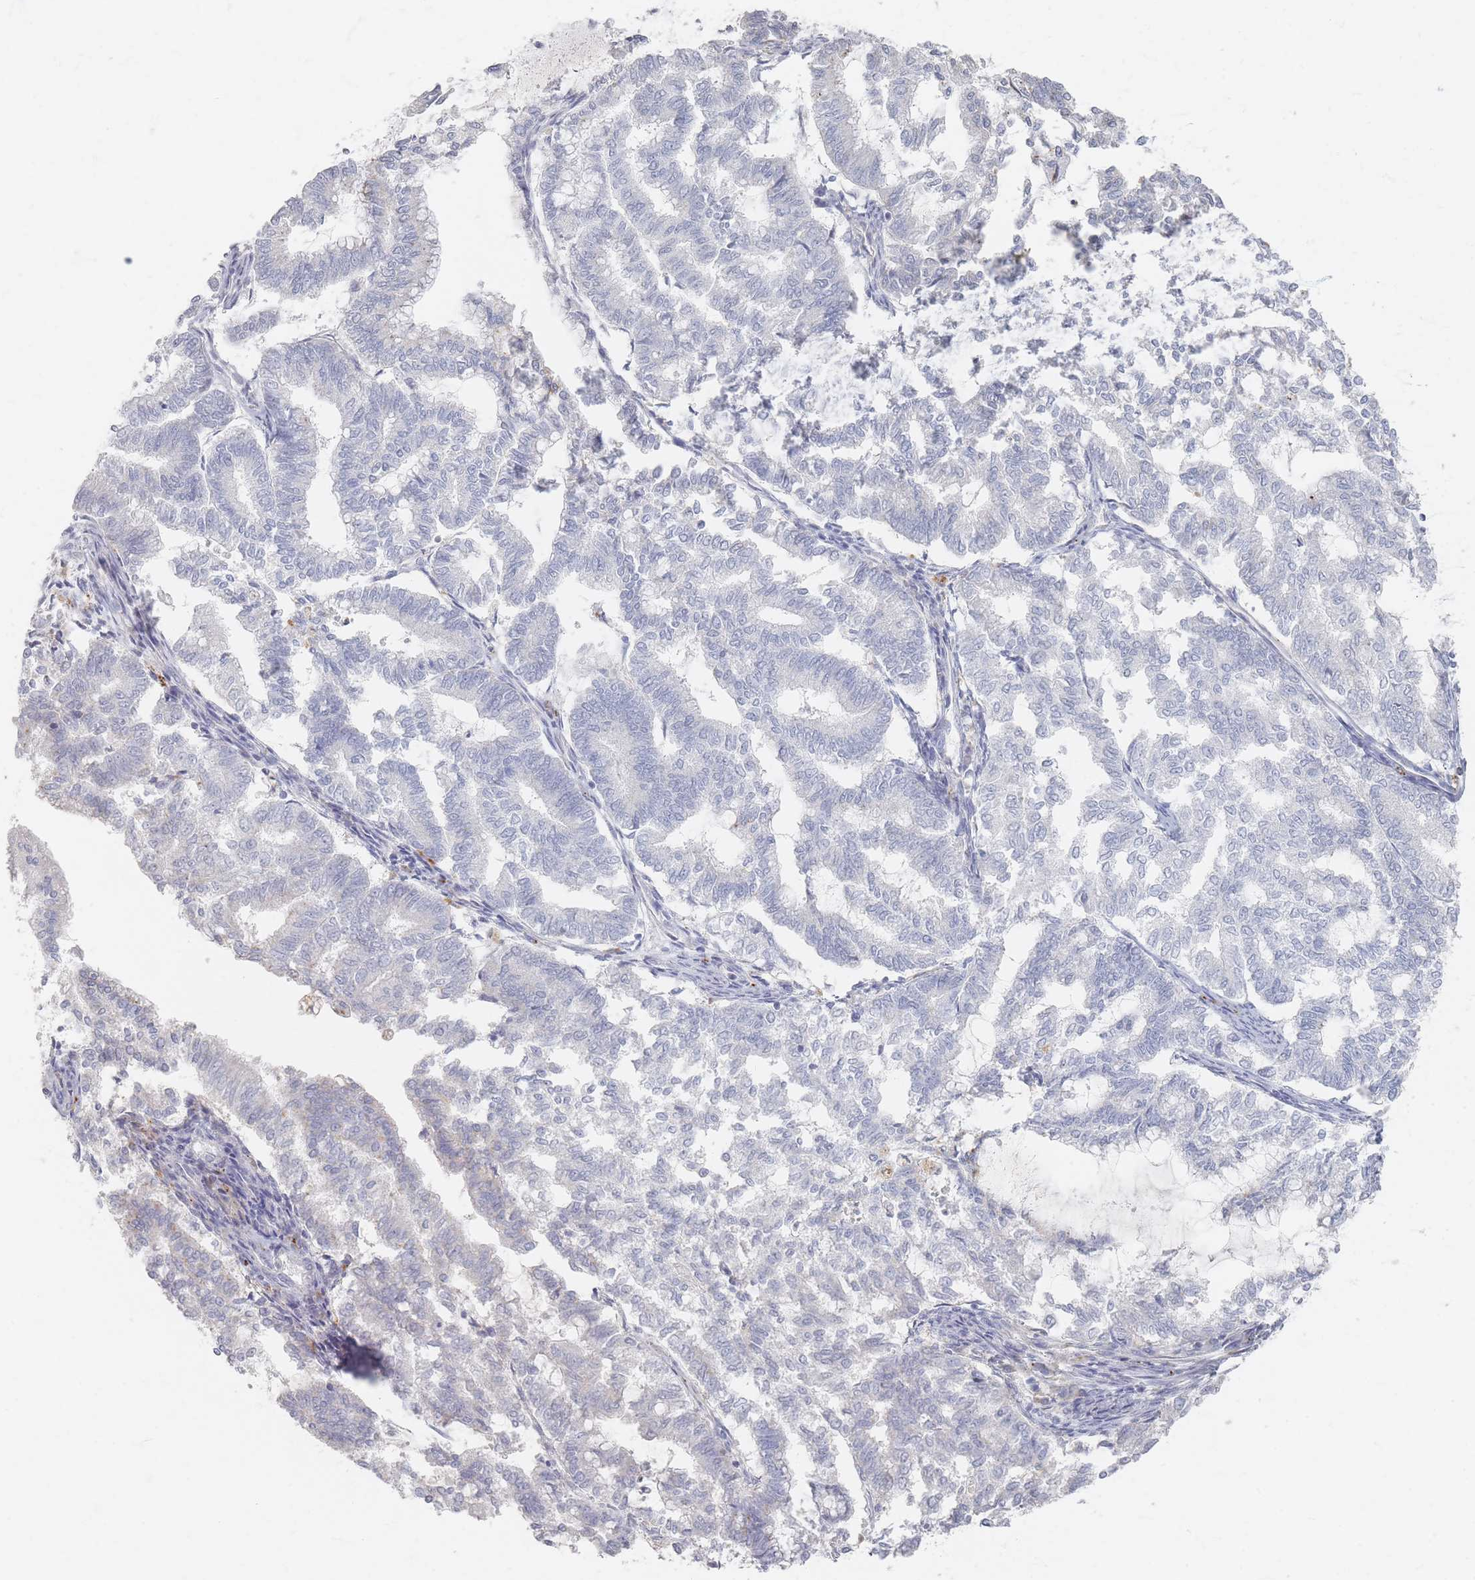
{"staining": {"intensity": "negative", "quantity": "none", "location": "none"}, "tissue": "endometrial cancer", "cell_type": "Tumor cells", "image_type": "cancer", "snomed": [{"axis": "morphology", "description": "Adenocarcinoma, NOS"}, {"axis": "topography", "description": "Endometrium"}], "caption": "High power microscopy histopathology image of an immunohistochemistry (IHC) histopathology image of adenocarcinoma (endometrial), revealing no significant expression in tumor cells.", "gene": "SLC2A11", "patient": {"sex": "female", "age": 79}}